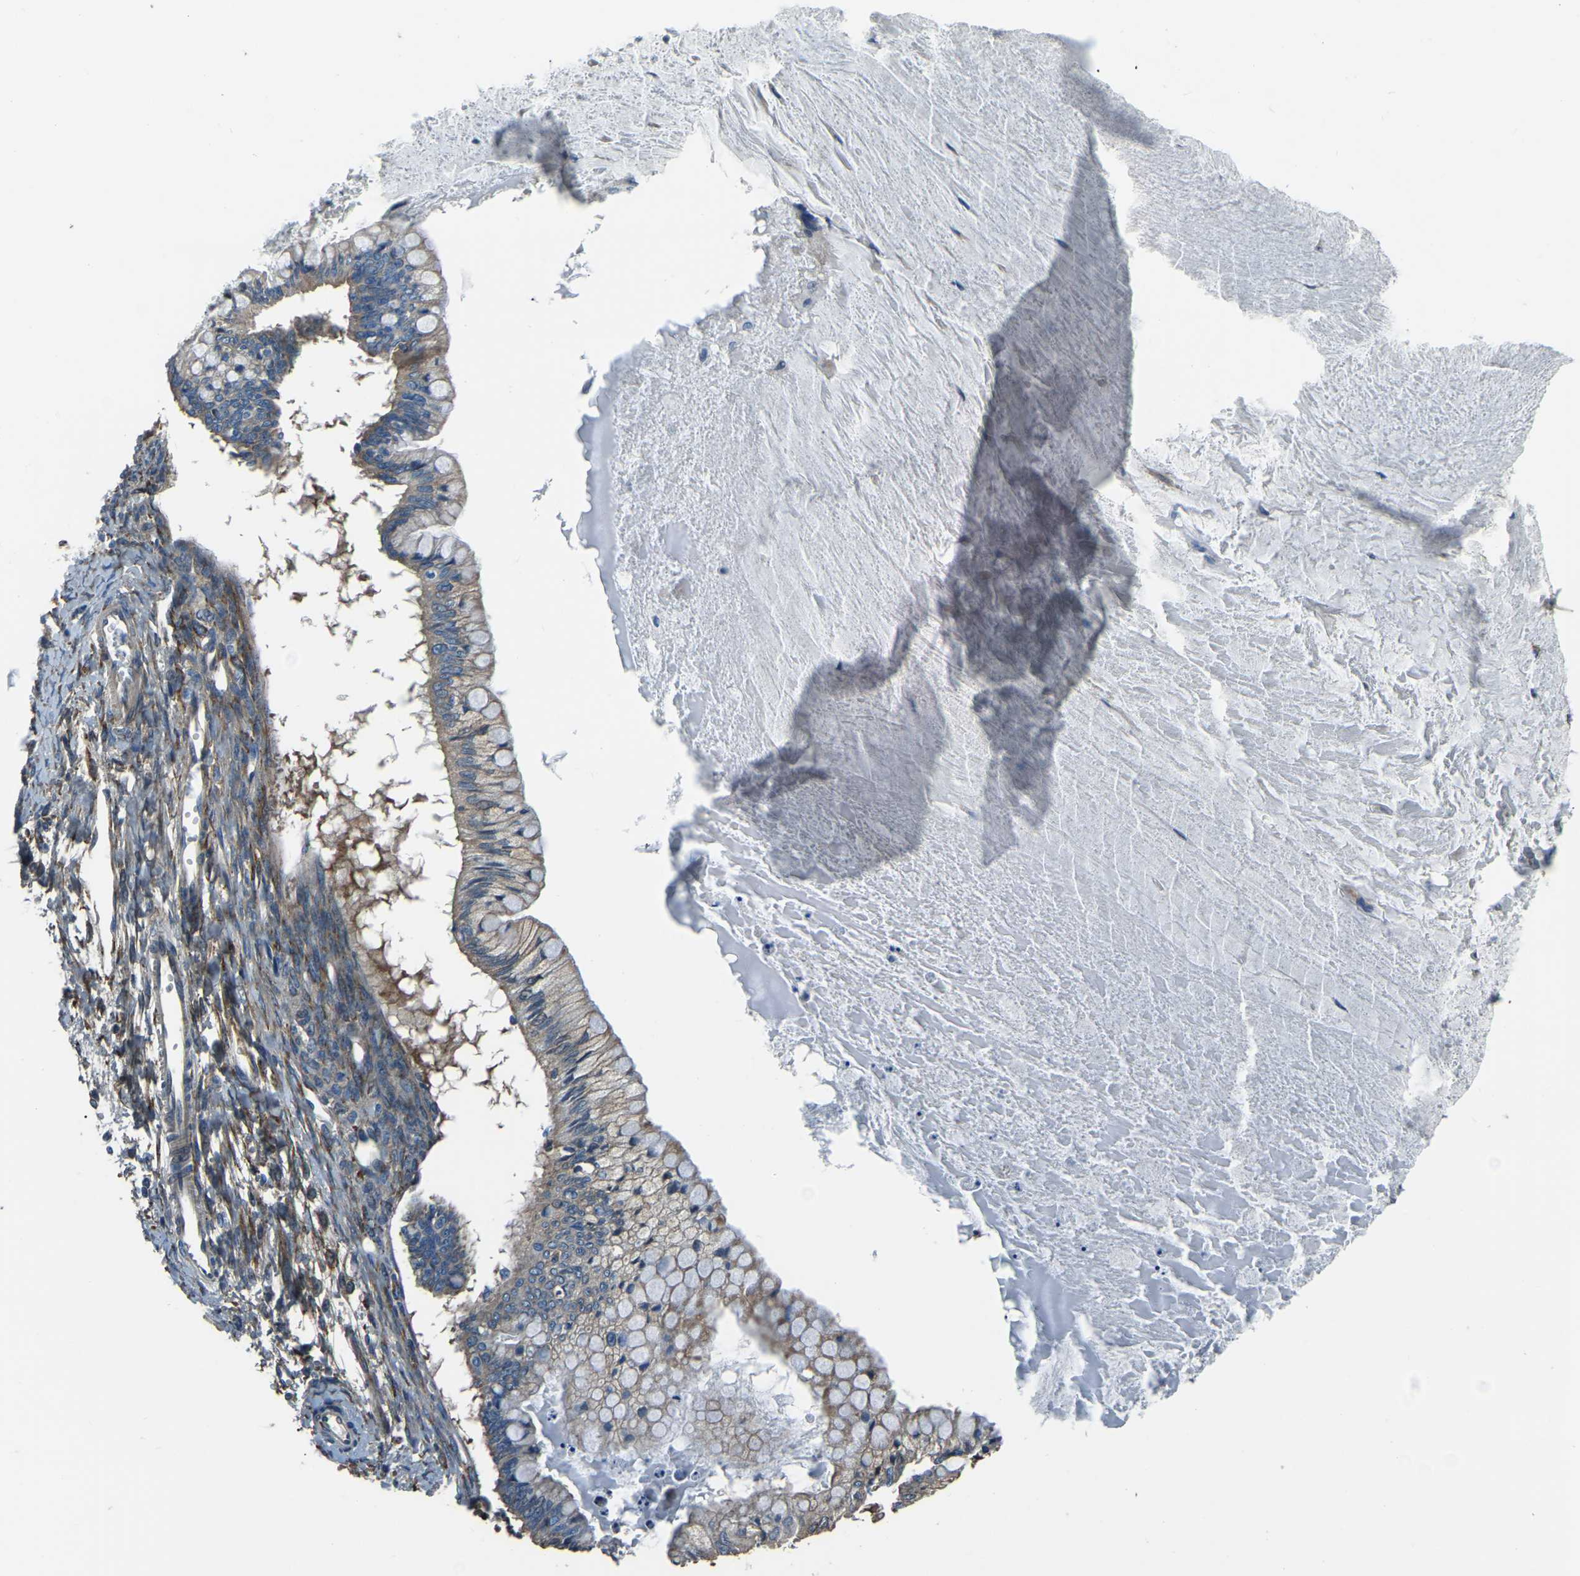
{"staining": {"intensity": "weak", "quantity": ">75%", "location": "cytoplasmic/membranous"}, "tissue": "ovarian cancer", "cell_type": "Tumor cells", "image_type": "cancer", "snomed": [{"axis": "morphology", "description": "Cystadenocarcinoma, mucinous, NOS"}, {"axis": "topography", "description": "Ovary"}], "caption": "Approximately >75% of tumor cells in ovarian cancer (mucinous cystadenocarcinoma) show weak cytoplasmic/membranous protein expression as visualized by brown immunohistochemical staining.", "gene": "COL3A1", "patient": {"sex": "female", "age": 57}}